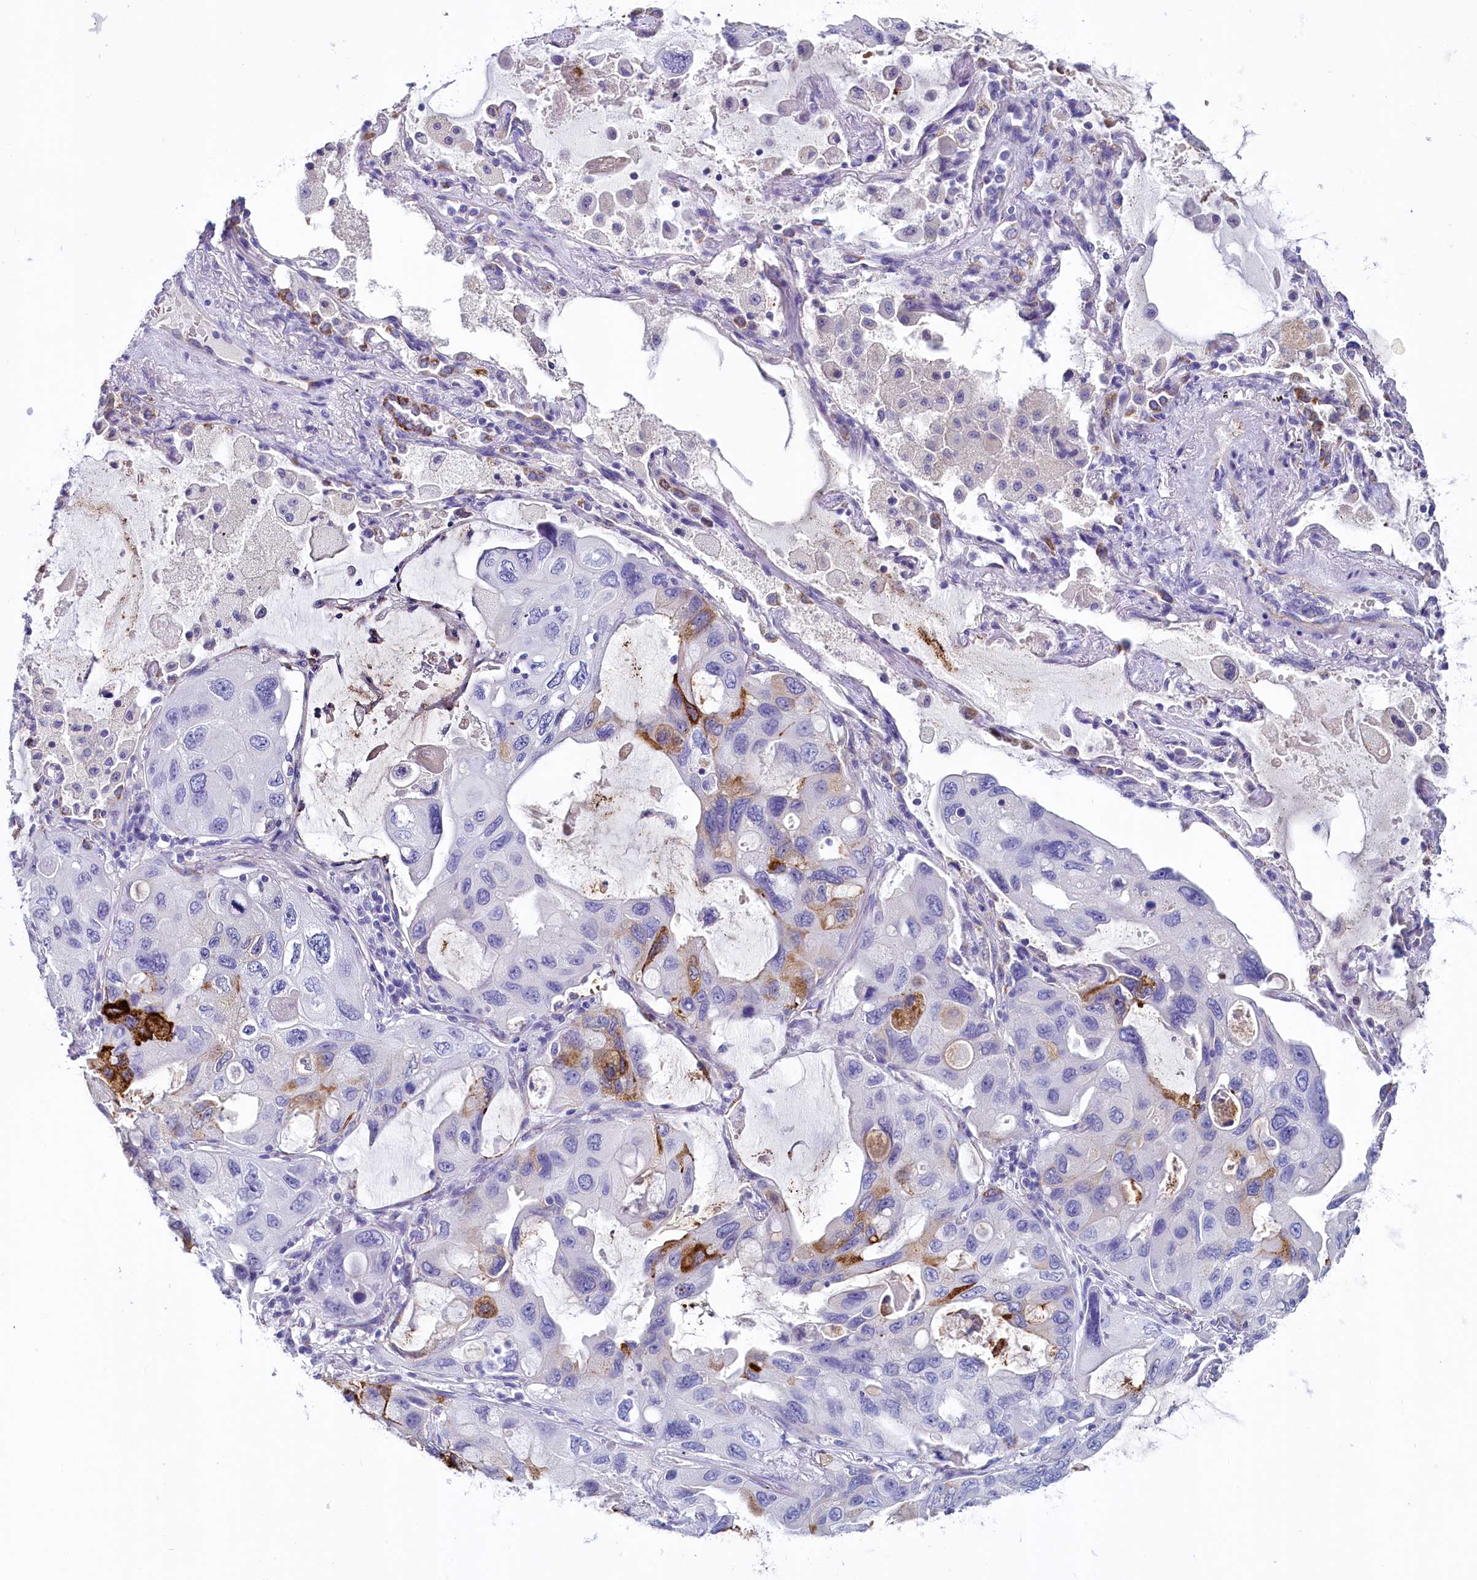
{"staining": {"intensity": "moderate", "quantity": "<25%", "location": "cytoplasmic/membranous"}, "tissue": "lung cancer", "cell_type": "Tumor cells", "image_type": "cancer", "snomed": [{"axis": "morphology", "description": "Squamous cell carcinoma, NOS"}, {"axis": "topography", "description": "Lung"}], "caption": "An image of squamous cell carcinoma (lung) stained for a protein shows moderate cytoplasmic/membranous brown staining in tumor cells.", "gene": "INSC", "patient": {"sex": "female", "age": 73}}